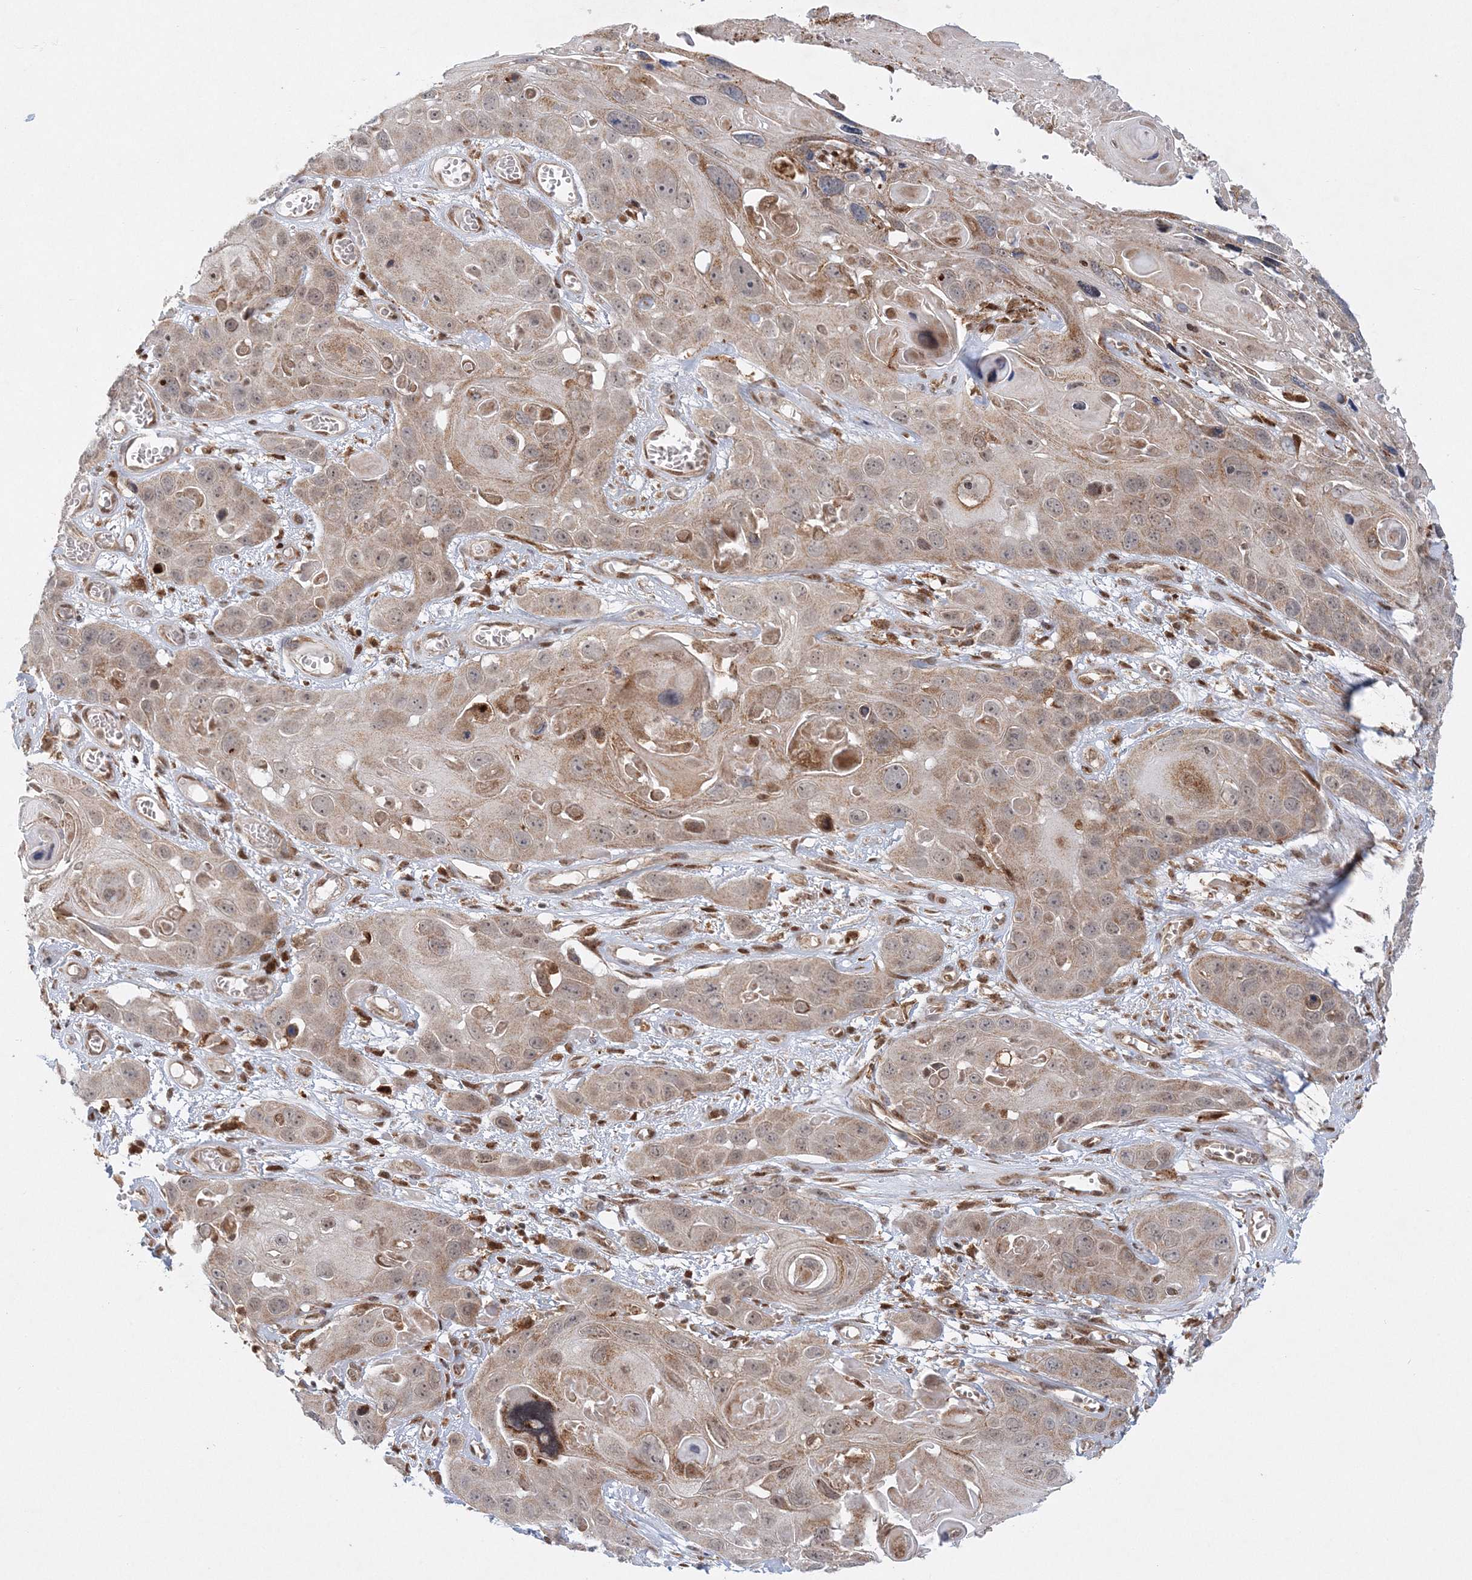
{"staining": {"intensity": "weak", "quantity": ">75%", "location": "cytoplasmic/membranous"}, "tissue": "skin cancer", "cell_type": "Tumor cells", "image_type": "cancer", "snomed": [{"axis": "morphology", "description": "Squamous cell carcinoma, NOS"}, {"axis": "topography", "description": "Skin"}], "caption": "This is an image of immunohistochemistry (IHC) staining of skin cancer (squamous cell carcinoma), which shows weak positivity in the cytoplasmic/membranous of tumor cells.", "gene": "RAB11FIP2", "patient": {"sex": "male", "age": 55}}